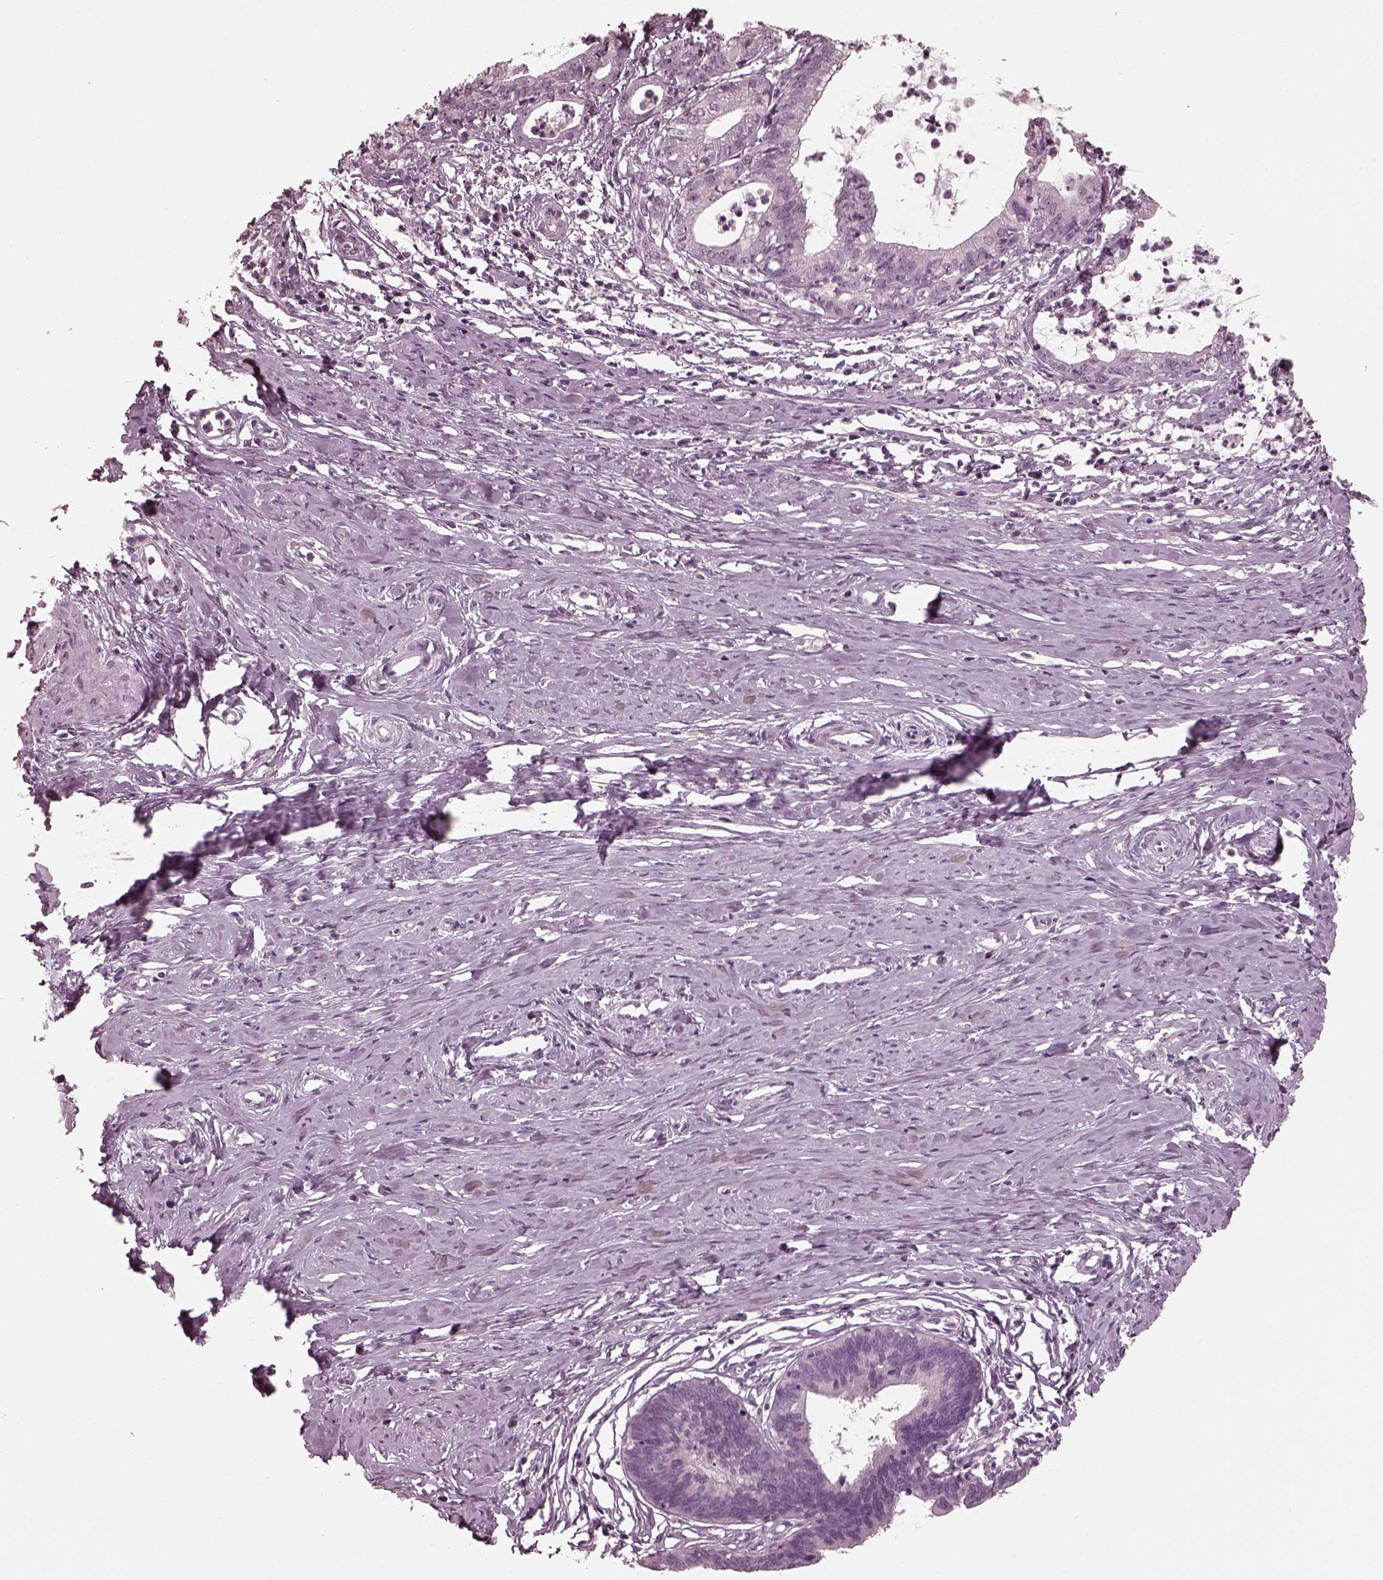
{"staining": {"intensity": "negative", "quantity": "none", "location": "none"}, "tissue": "cervical cancer", "cell_type": "Tumor cells", "image_type": "cancer", "snomed": [{"axis": "morphology", "description": "Normal tissue, NOS"}, {"axis": "morphology", "description": "Adenocarcinoma, NOS"}, {"axis": "topography", "description": "Cervix"}], "caption": "Tumor cells show no significant protein positivity in cervical cancer.", "gene": "CGA", "patient": {"sex": "female", "age": 38}}